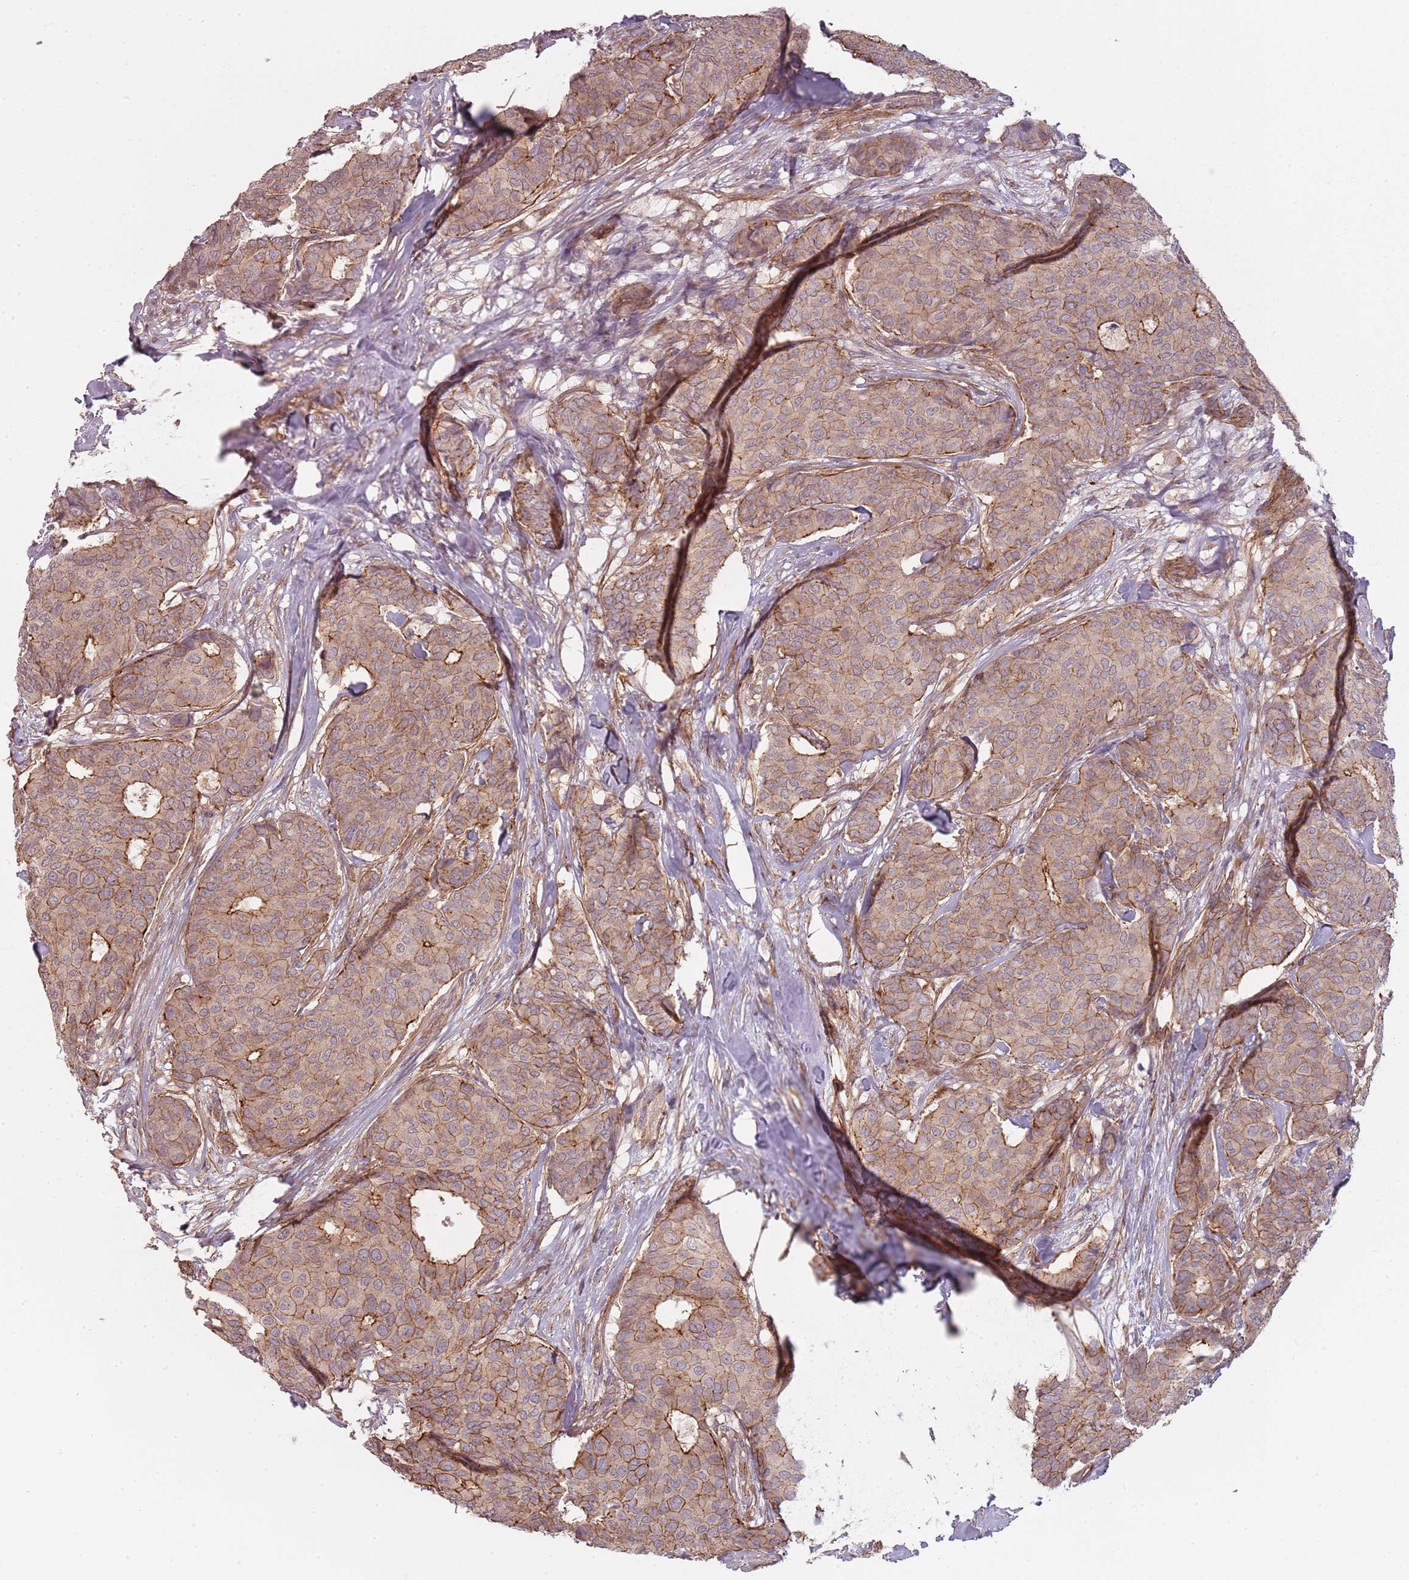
{"staining": {"intensity": "moderate", "quantity": ">75%", "location": "cytoplasmic/membranous"}, "tissue": "breast cancer", "cell_type": "Tumor cells", "image_type": "cancer", "snomed": [{"axis": "morphology", "description": "Duct carcinoma"}, {"axis": "topography", "description": "Breast"}], "caption": "This is an image of IHC staining of breast invasive ductal carcinoma, which shows moderate staining in the cytoplasmic/membranous of tumor cells.", "gene": "PPP1R14C", "patient": {"sex": "female", "age": 75}}